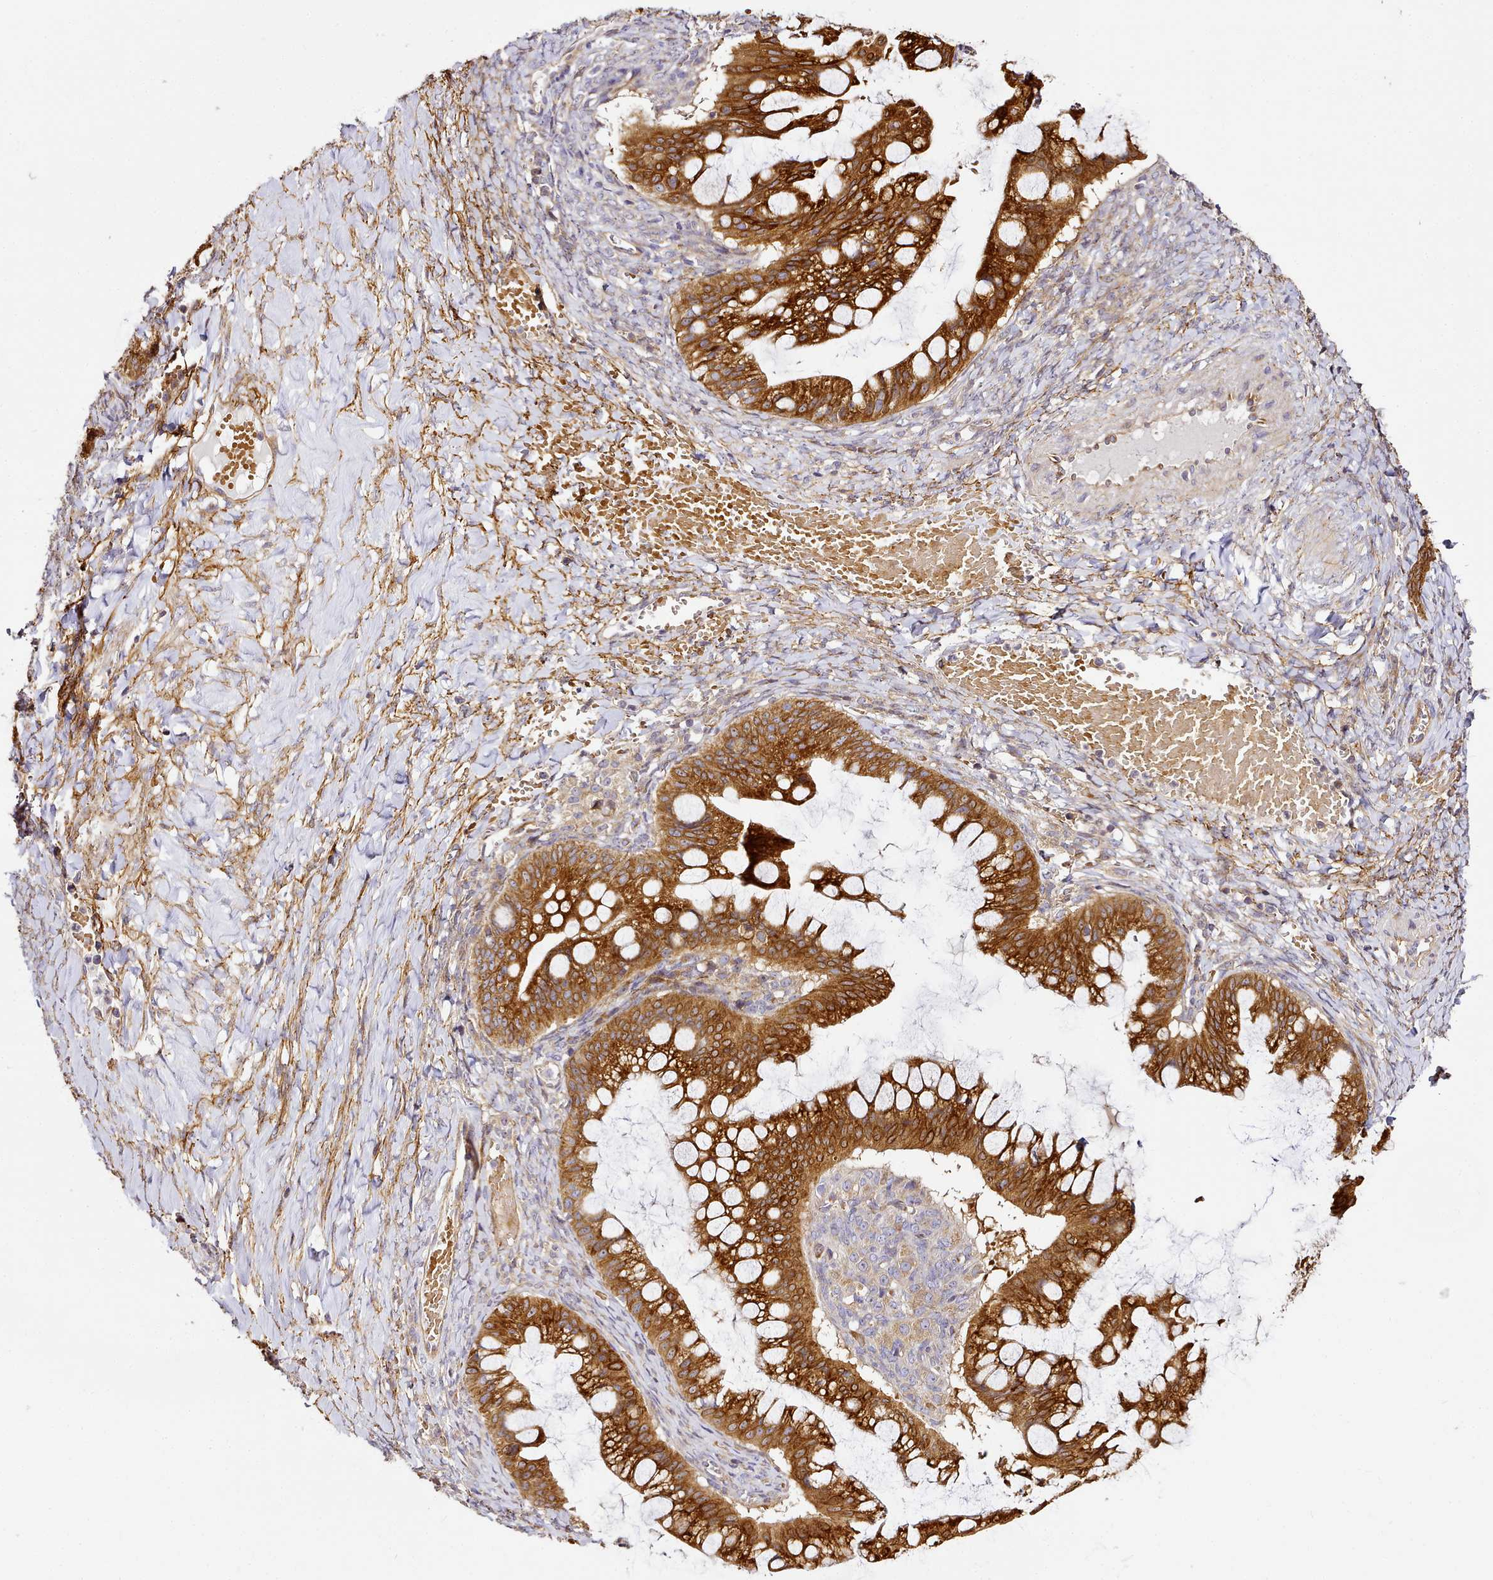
{"staining": {"intensity": "strong", "quantity": ">75%", "location": "cytoplasmic/membranous"}, "tissue": "ovarian cancer", "cell_type": "Tumor cells", "image_type": "cancer", "snomed": [{"axis": "morphology", "description": "Cystadenocarcinoma, mucinous, NOS"}, {"axis": "topography", "description": "Ovary"}], "caption": "Mucinous cystadenocarcinoma (ovarian) stained for a protein demonstrates strong cytoplasmic/membranous positivity in tumor cells.", "gene": "NBPF1", "patient": {"sex": "female", "age": 73}}